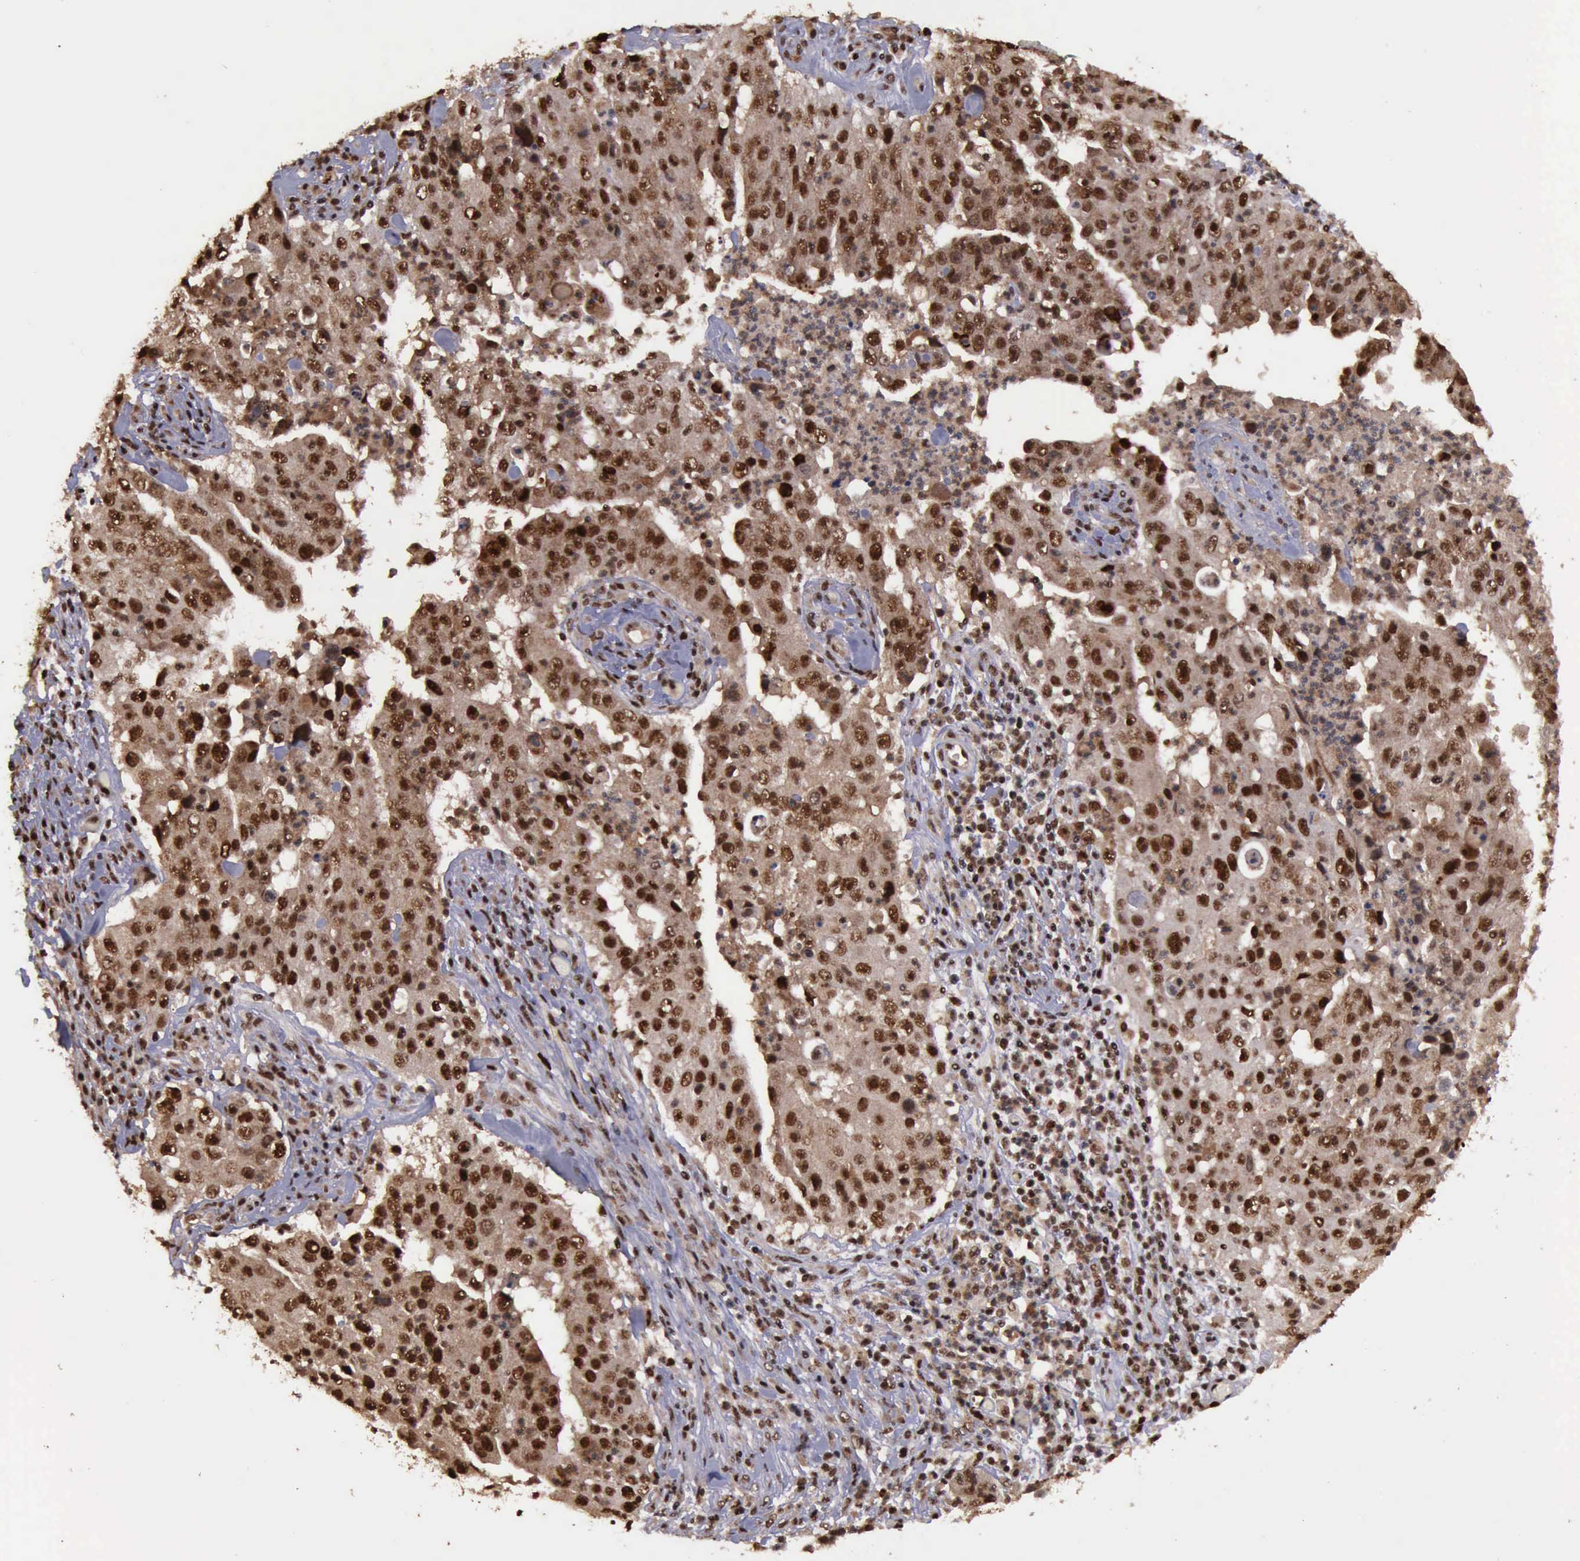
{"staining": {"intensity": "strong", "quantity": ">75%", "location": "nuclear"}, "tissue": "lung cancer", "cell_type": "Tumor cells", "image_type": "cancer", "snomed": [{"axis": "morphology", "description": "Squamous cell carcinoma, NOS"}, {"axis": "topography", "description": "Lung"}], "caption": "DAB (3,3'-diaminobenzidine) immunohistochemical staining of human lung cancer (squamous cell carcinoma) shows strong nuclear protein staining in about >75% of tumor cells. The protein is stained brown, and the nuclei are stained in blue (DAB IHC with brightfield microscopy, high magnification).", "gene": "TRMT2A", "patient": {"sex": "male", "age": 64}}